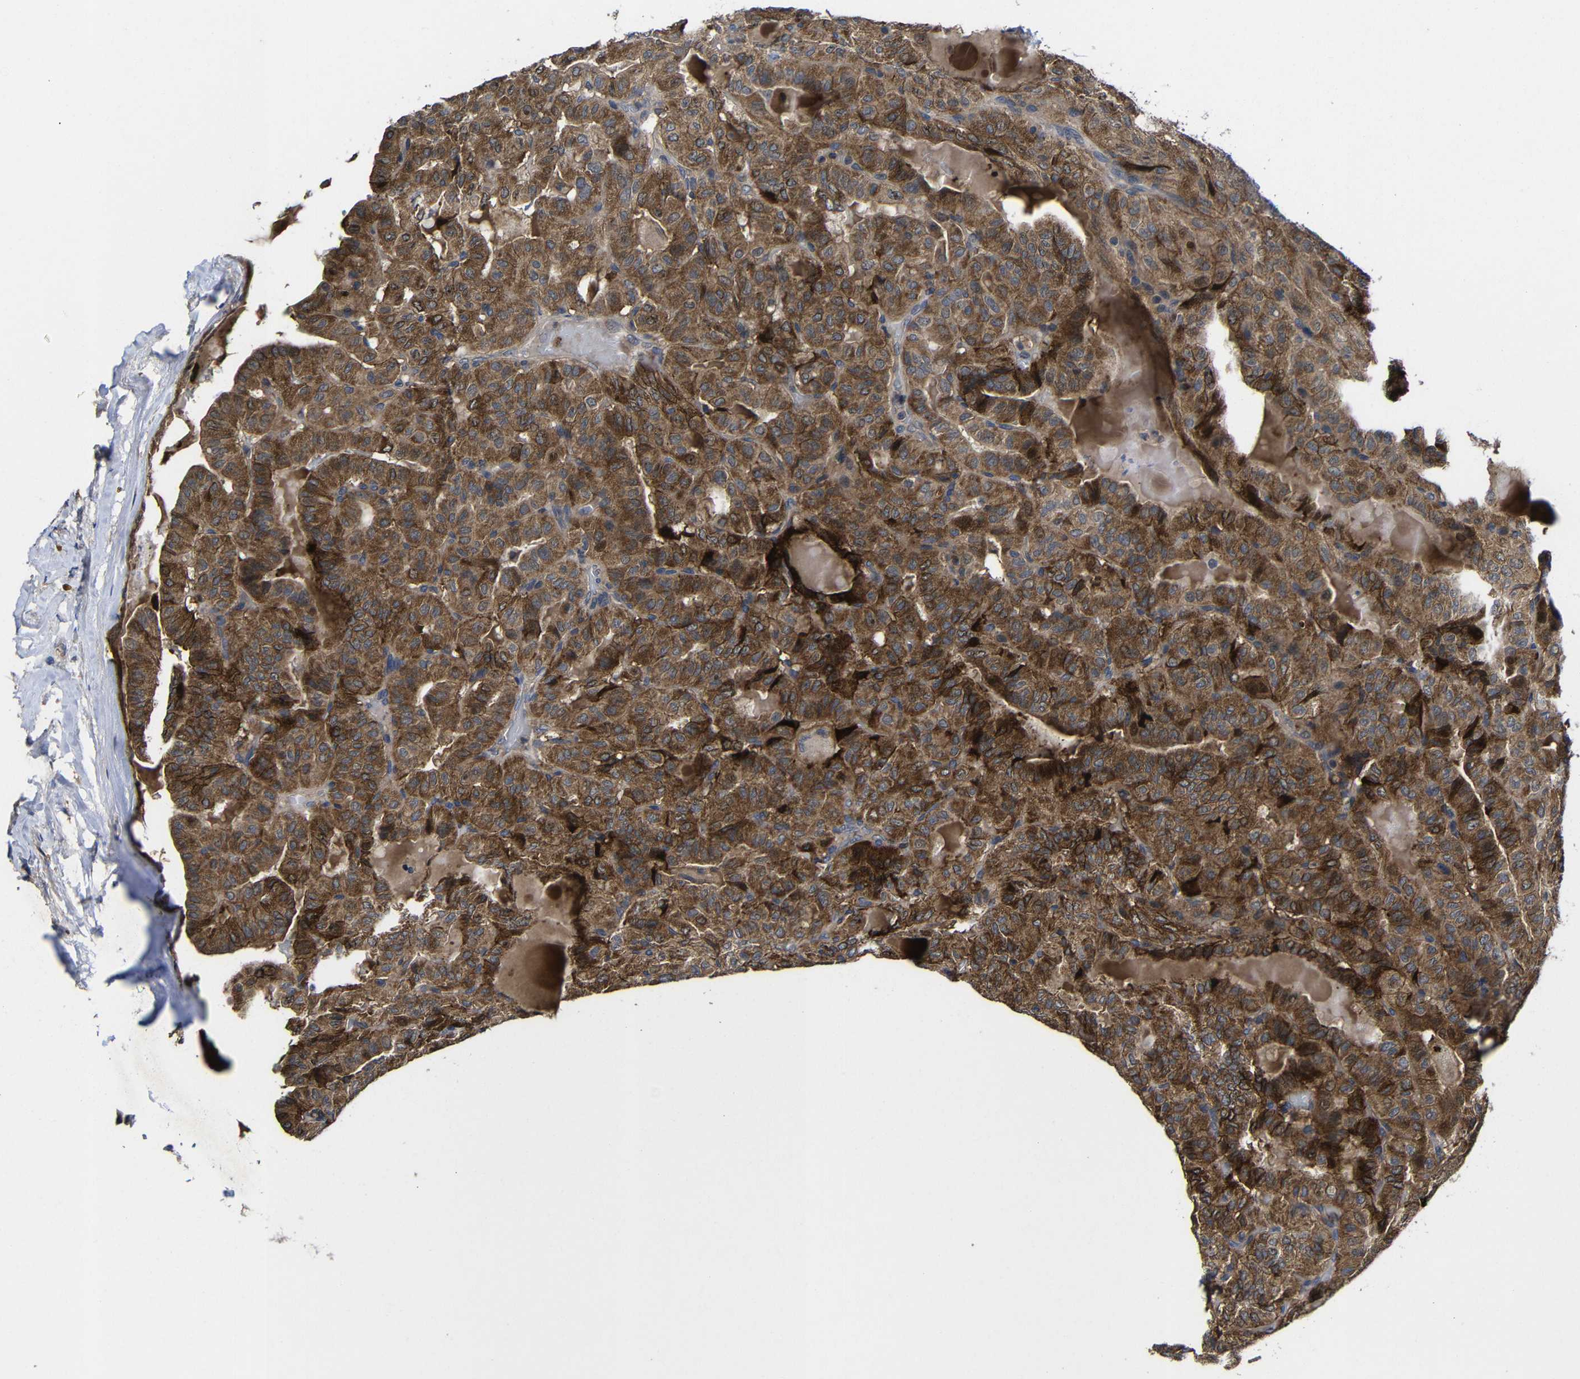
{"staining": {"intensity": "strong", "quantity": ">75%", "location": "cytoplasmic/membranous"}, "tissue": "thyroid cancer", "cell_type": "Tumor cells", "image_type": "cancer", "snomed": [{"axis": "morphology", "description": "Papillary adenocarcinoma, NOS"}, {"axis": "topography", "description": "Thyroid gland"}], "caption": "IHC staining of thyroid papillary adenocarcinoma, which reveals high levels of strong cytoplasmic/membranous expression in approximately >75% of tumor cells indicating strong cytoplasmic/membranous protein positivity. The staining was performed using DAB (brown) for protein detection and nuclei were counterstained in hematoxylin (blue).", "gene": "LPAR5", "patient": {"sex": "male", "age": 77}}